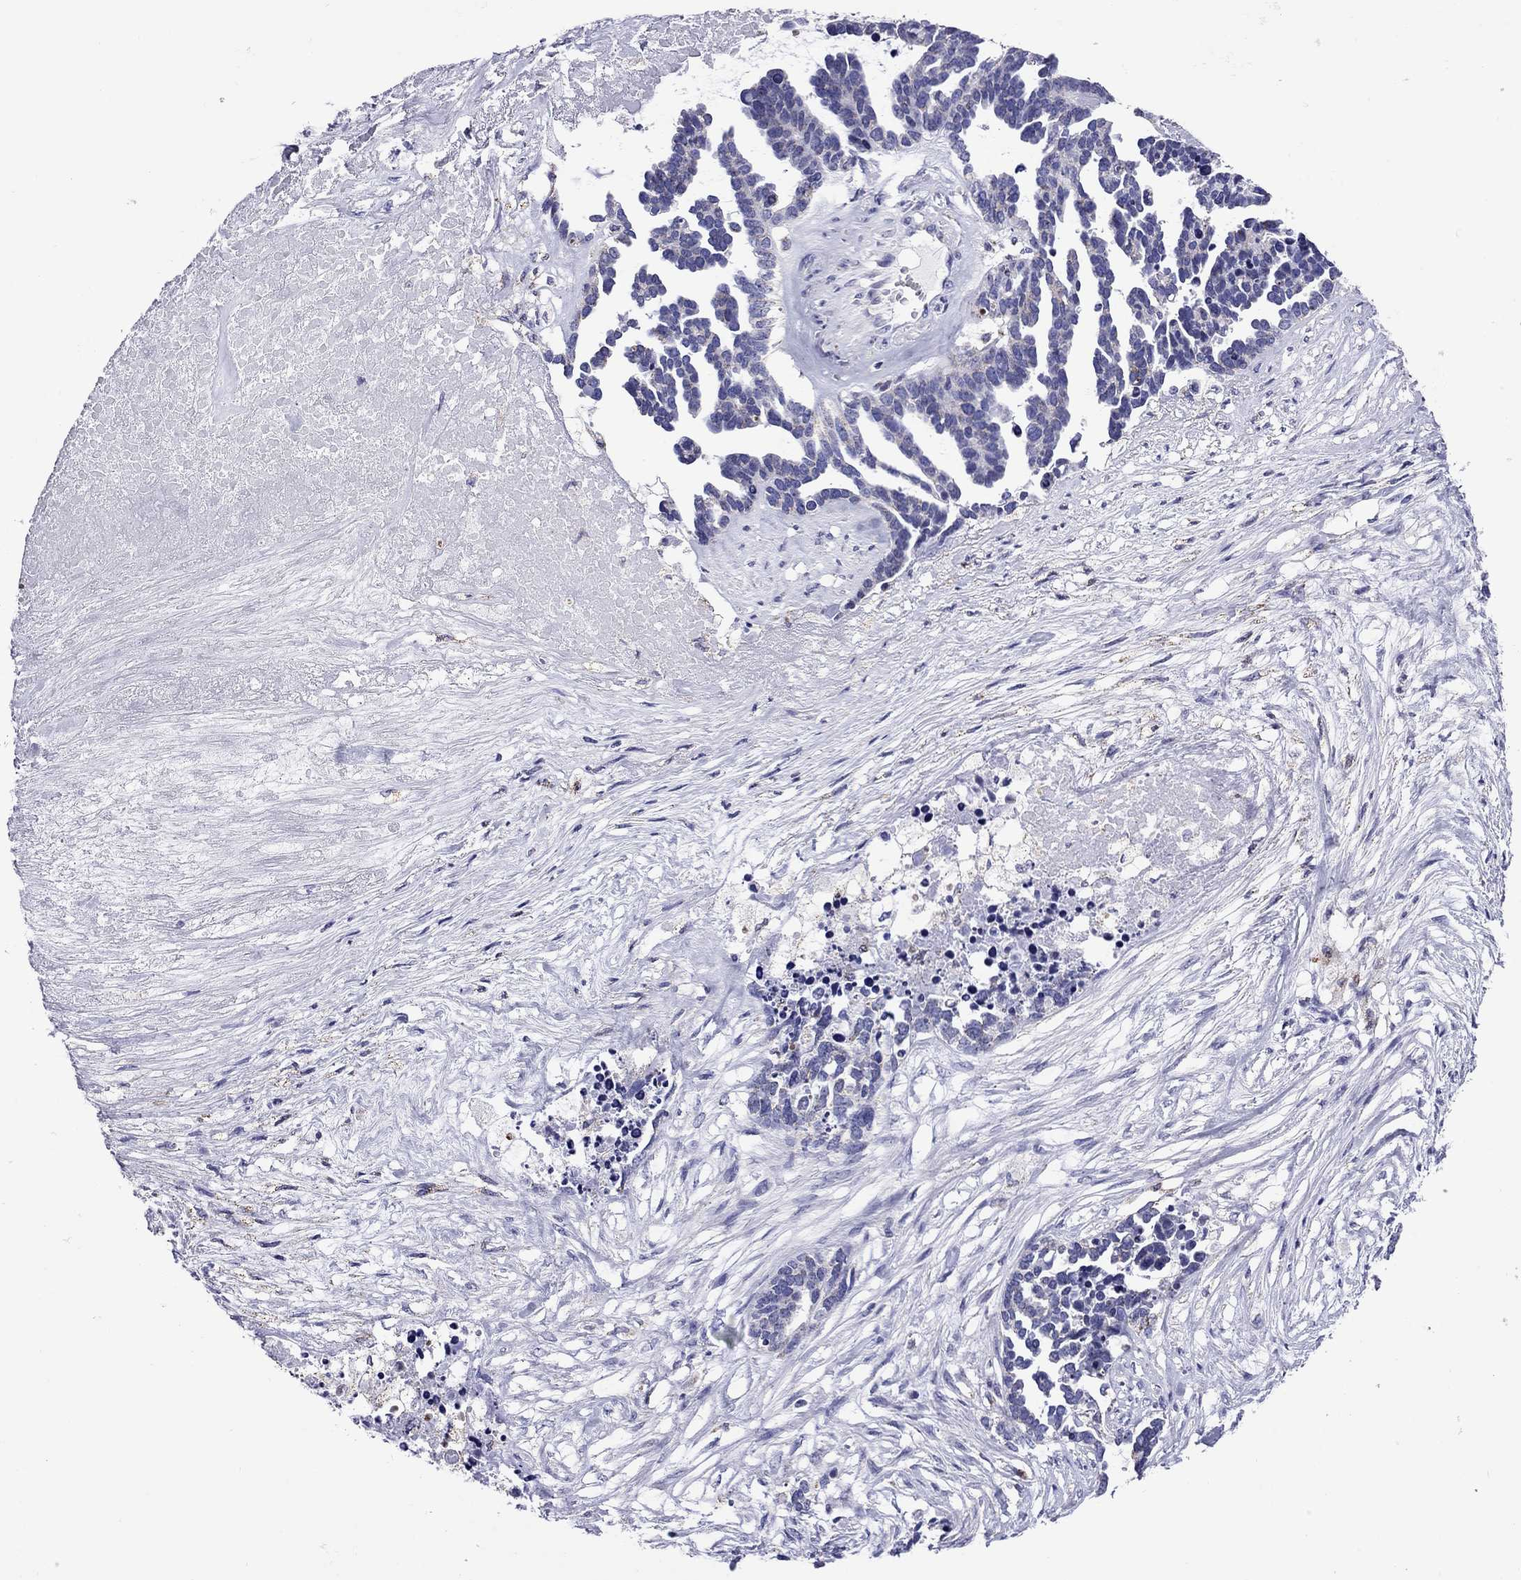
{"staining": {"intensity": "weak", "quantity": "<25%", "location": "cytoplasmic/membranous"}, "tissue": "ovarian cancer", "cell_type": "Tumor cells", "image_type": "cancer", "snomed": [{"axis": "morphology", "description": "Cystadenocarcinoma, serous, NOS"}, {"axis": "topography", "description": "Ovary"}], "caption": "Ovarian cancer (serous cystadenocarcinoma) stained for a protein using immunohistochemistry (IHC) reveals no positivity tumor cells.", "gene": "SCG2", "patient": {"sex": "female", "age": 54}}